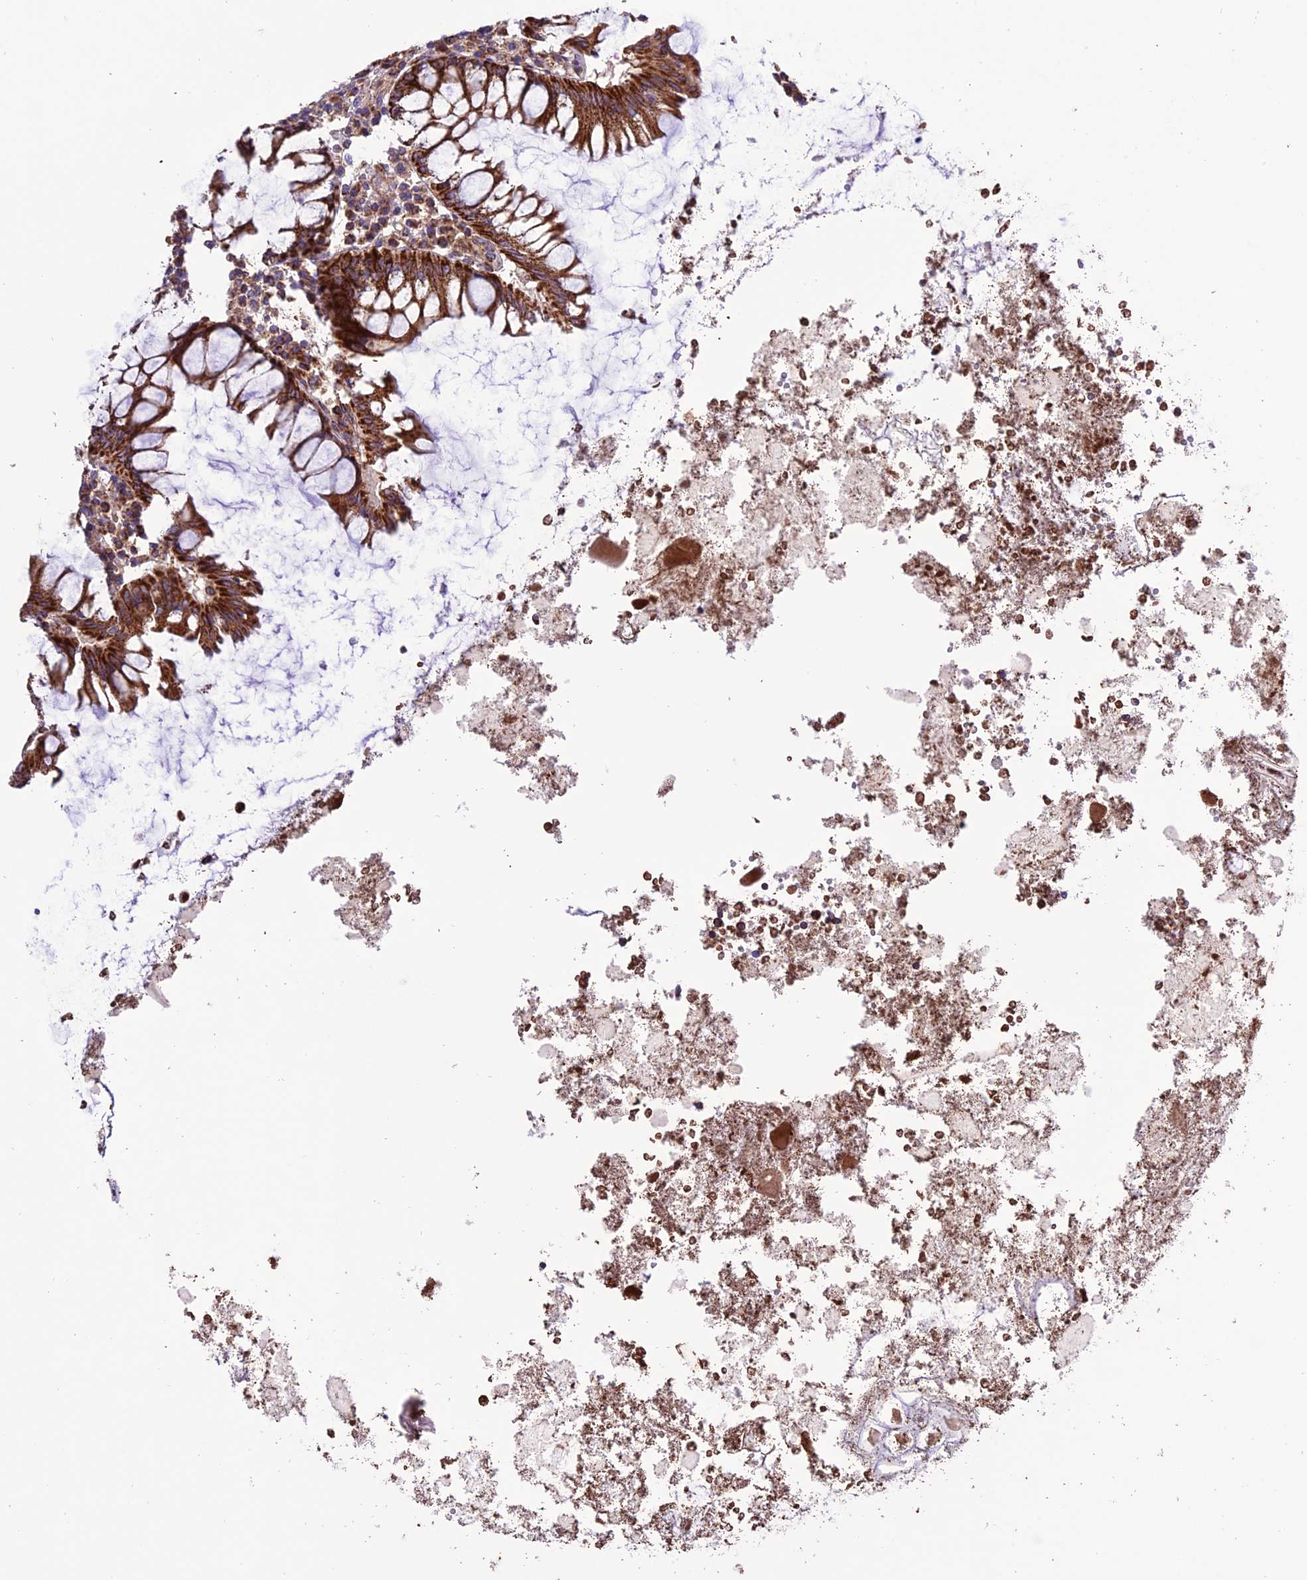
{"staining": {"intensity": "strong", "quantity": ">75%", "location": "cytoplasmic/membranous"}, "tissue": "appendix", "cell_type": "Glandular cells", "image_type": "normal", "snomed": [{"axis": "morphology", "description": "Normal tissue, NOS"}, {"axis": "topography", "description": "Appendix"}], "caption": "Appendix stained with immunohistochemistry exhibits strong cytoplasmic/membranous staining in approximately >75% of glandular cells.", "gene": "MRPS9", "patient": {"sex": "female", "age": 54}}